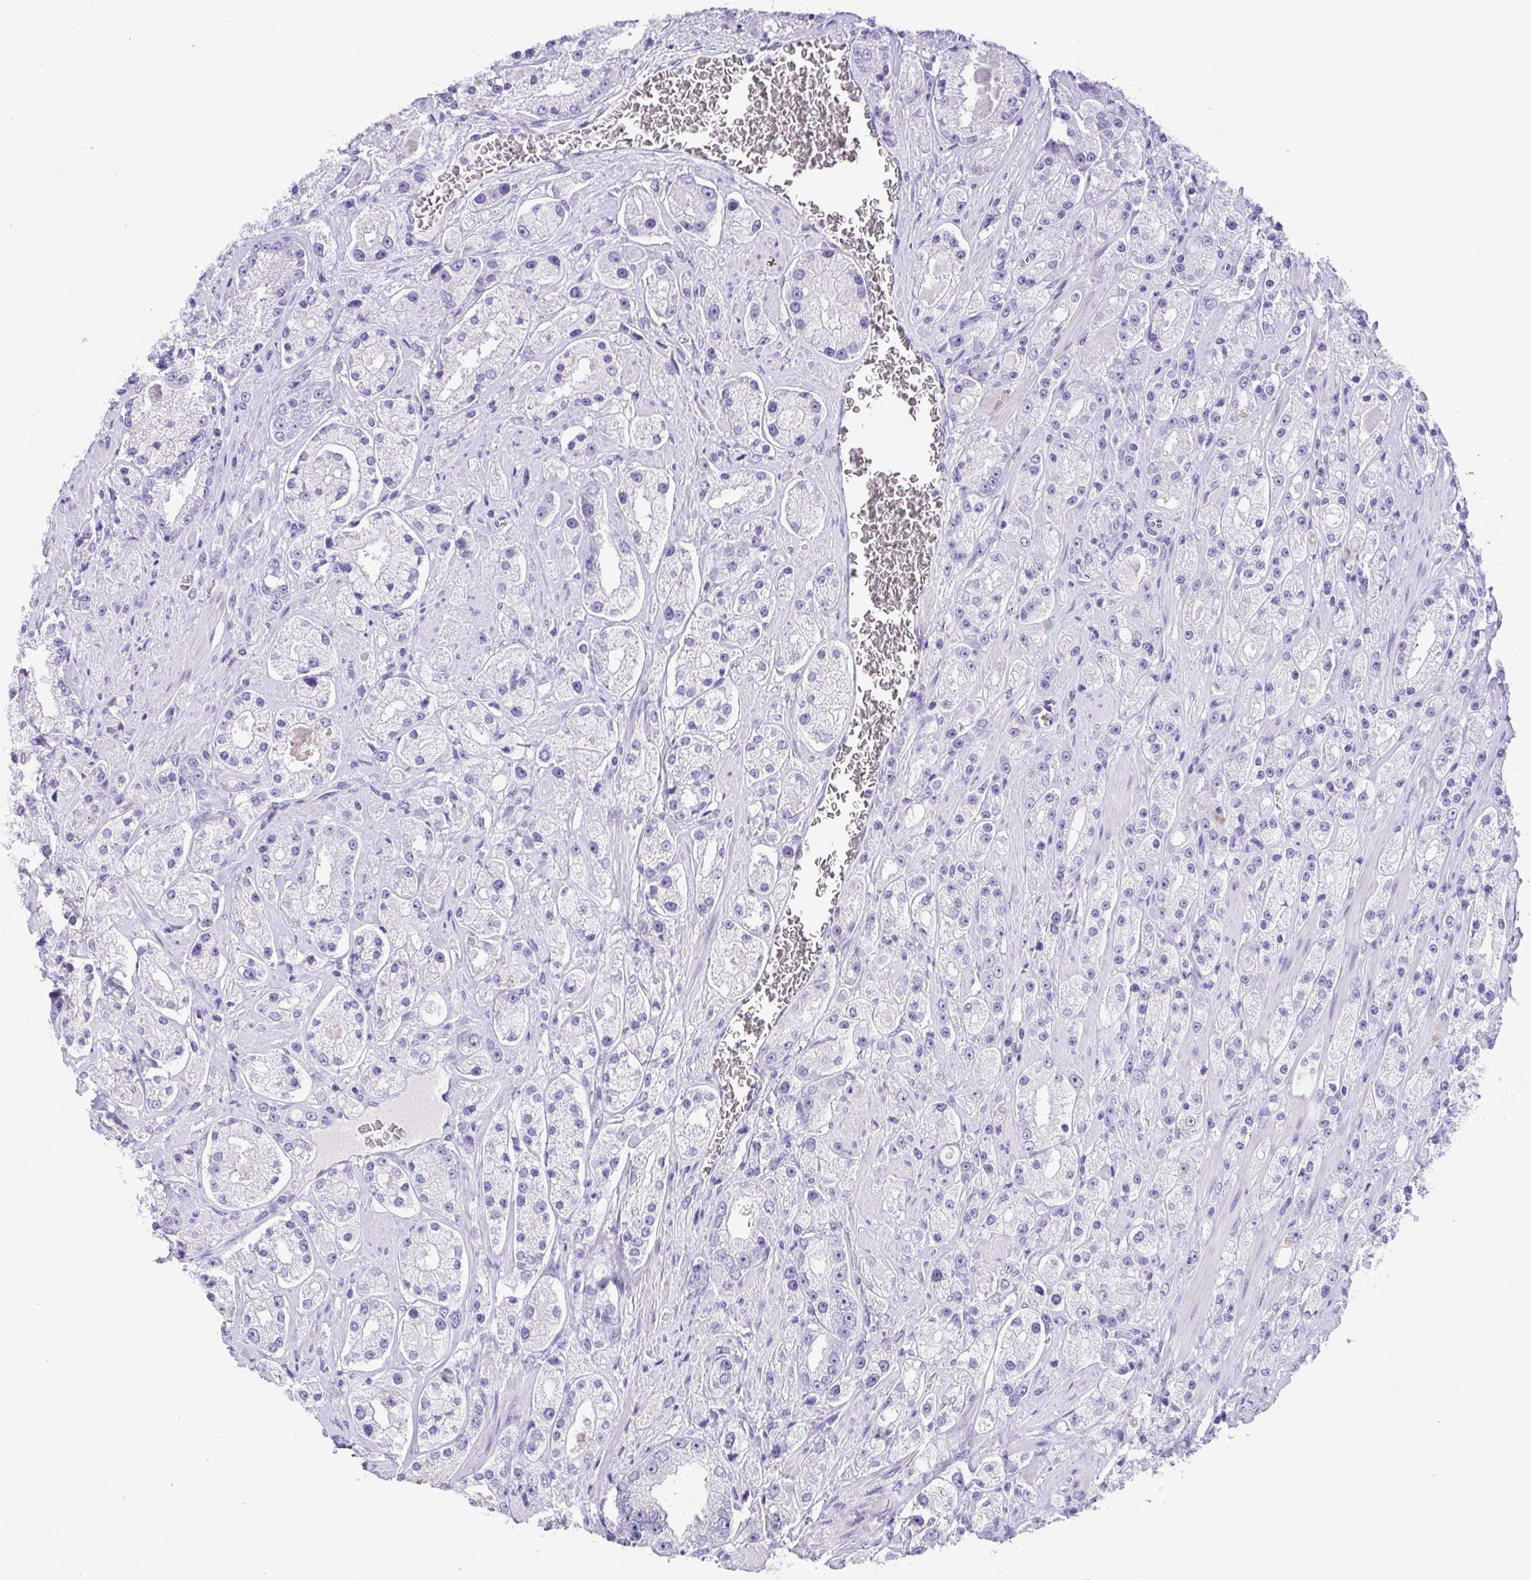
{"staining": {"intensity": "negative", "quantity": "none", "location": "none"}, "tissue": "prostate cancer", "cell_type": "Tumor cells", "image_type": "cancer", "snomed": [{"axis": "morphology", "description": "Adenocarcinoma, High grade"}, {"axis": "topography", "description": "Prostate"}], "caption": "Immunohistochemistry photomicrograph of neoplastic tissue: human prostate cancer (high-grade adenocarcinoma) stained with DAB exhibits no significant protein positivity in tumor cells.", "gene": "SPATA4", "patient": {"sex": "male", "age": 67}}